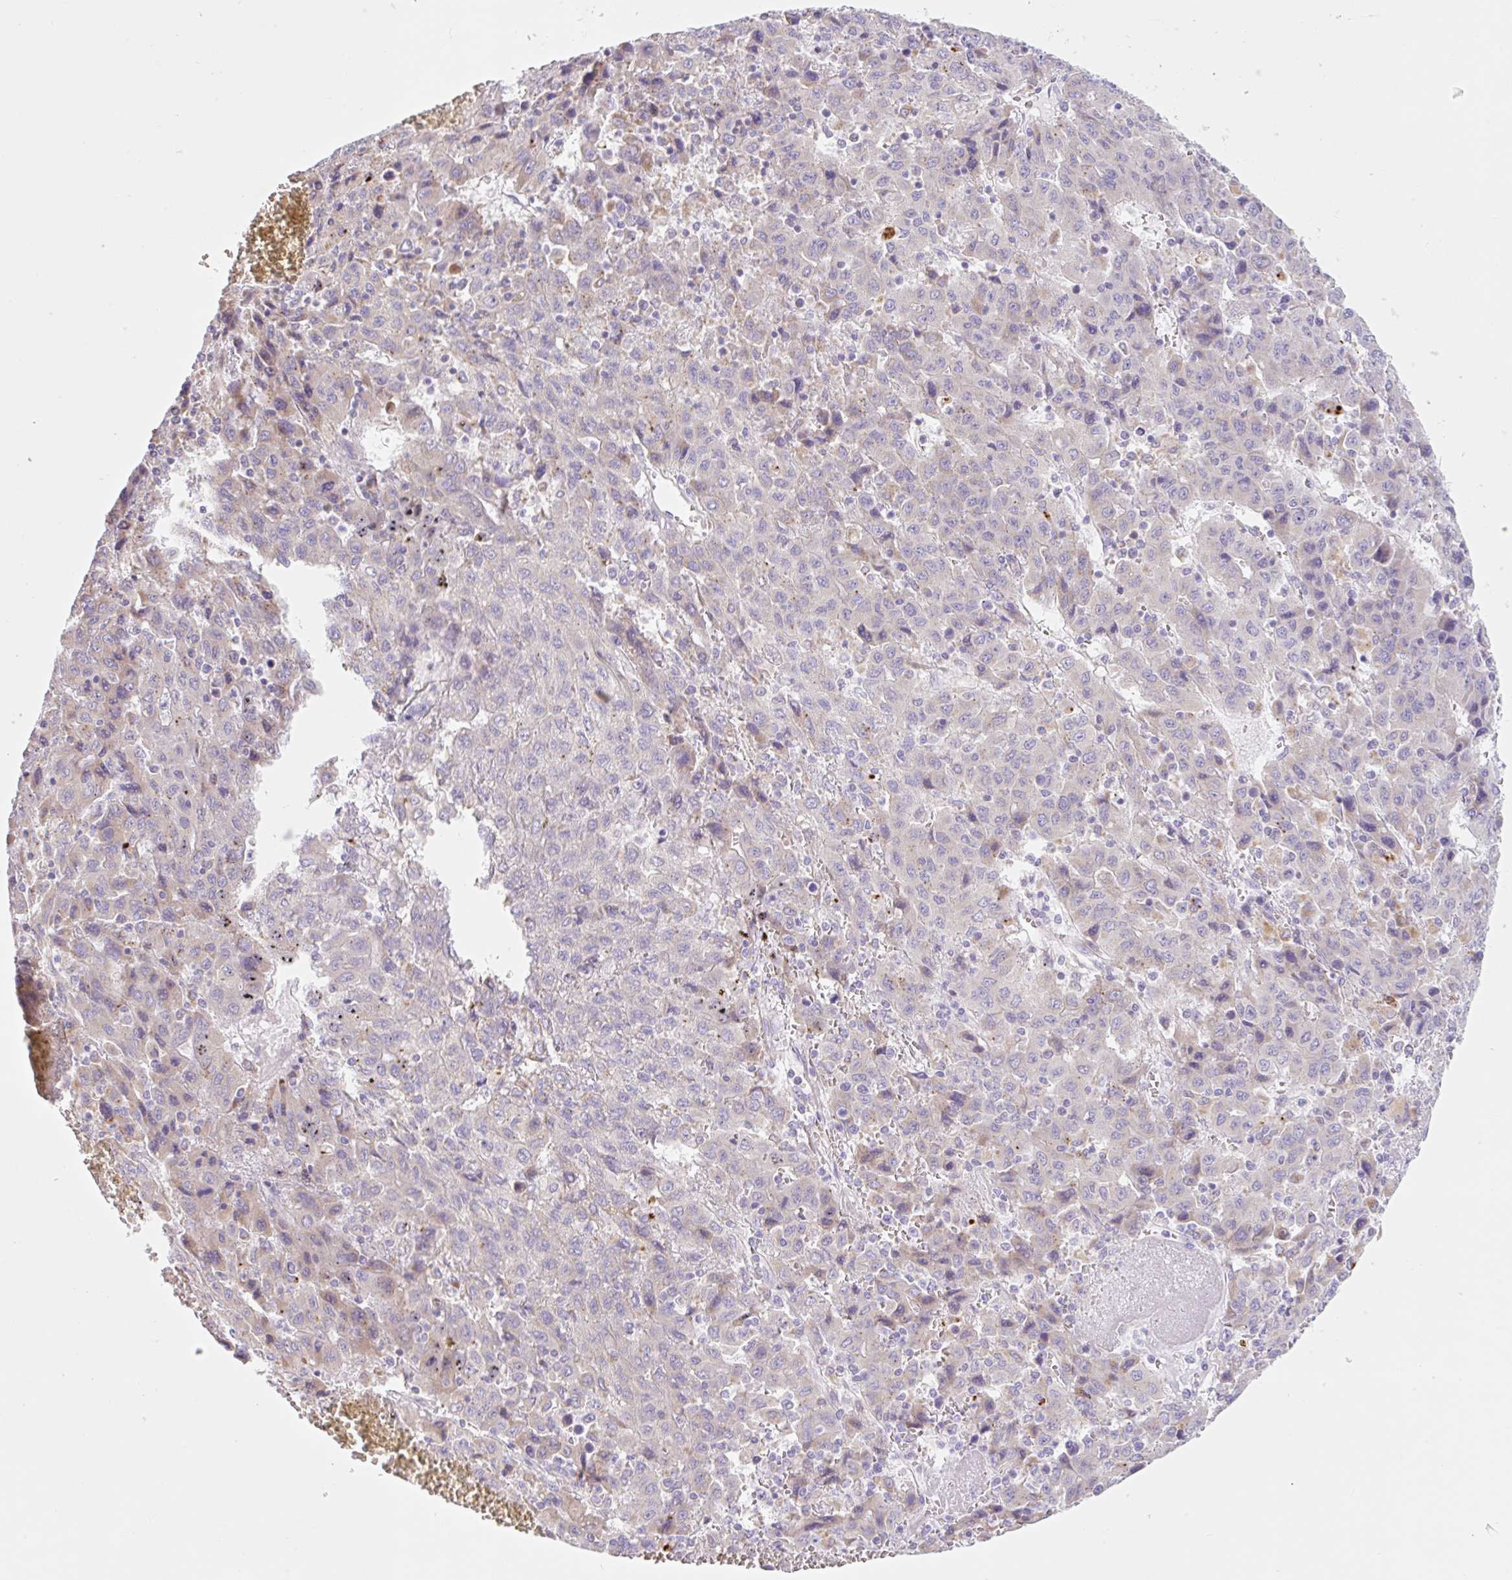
{"staining": {"intensity": "negative", "quantity": "none", "location": "none"}, "tissue": "liver cancer", "cell_type": "Tumor cells", "image_type": "cancer", "snomed": [{"axis": "morphology", "description": "Carcinoma, Hepatocellular, NOS"}, {"axis": "topography", "description": "Liver"}], "caption": "An immunohistochemistry (IHC) image of liver cancer (hepatocellular carcinoma) is shown. There is no staining in tumor cells of liver cancer (hepatocellular carcinoma).", "gene": "CLEC3A", "patient": {"sex": "female", "age": 53}}